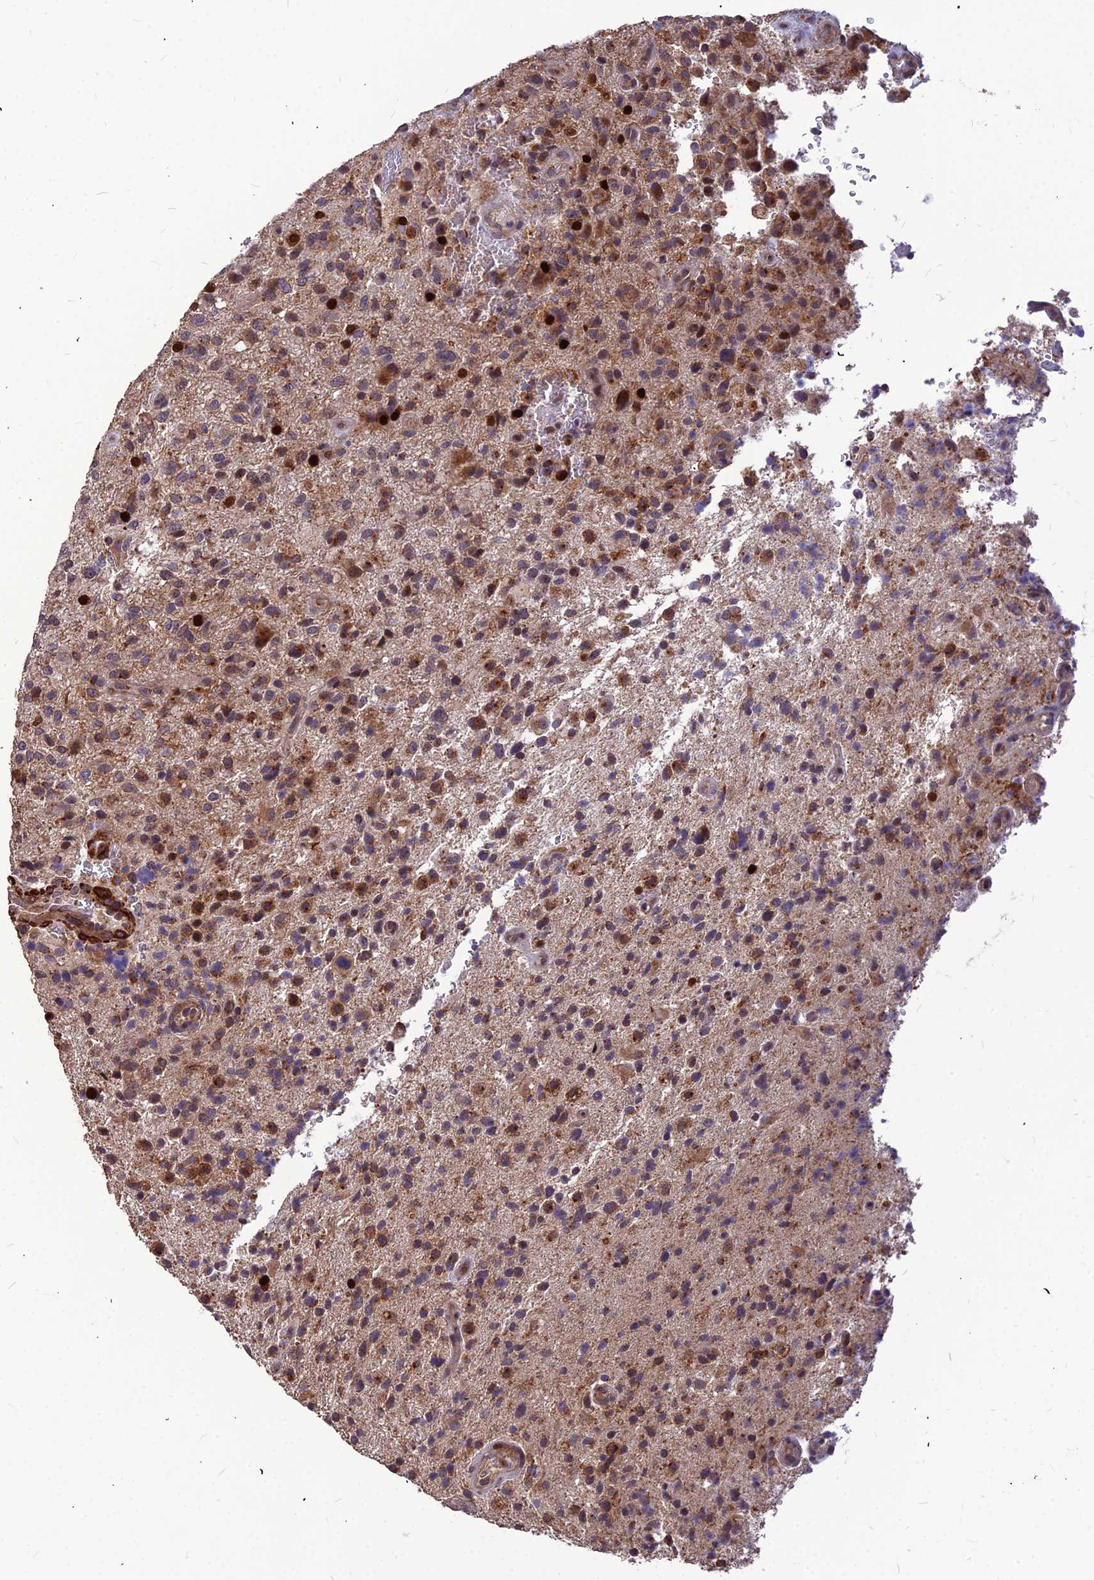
{"staining": {"intensity": "moderate", "quantity": ">75%", "location": "cytoplasmic/membranous"}, "tissue": "glioma", "cell_type": "Tumor cells", "image_type": "cancer", "snomed": [{"axis": "morphology", "description": "Glioma, malignant, High grade"}, {"axis": "topography", "description": "Brain"}], "caption": "Protein expression analysis of malignant glioma (high-grade) shows moderate cytoplasmic/membranous staining in about >75% of tumor cells. (IHC, brightfield microscopy, high magnification).", "gene": "LEKR1", "patient": {"sex": "male", "age": 47}}